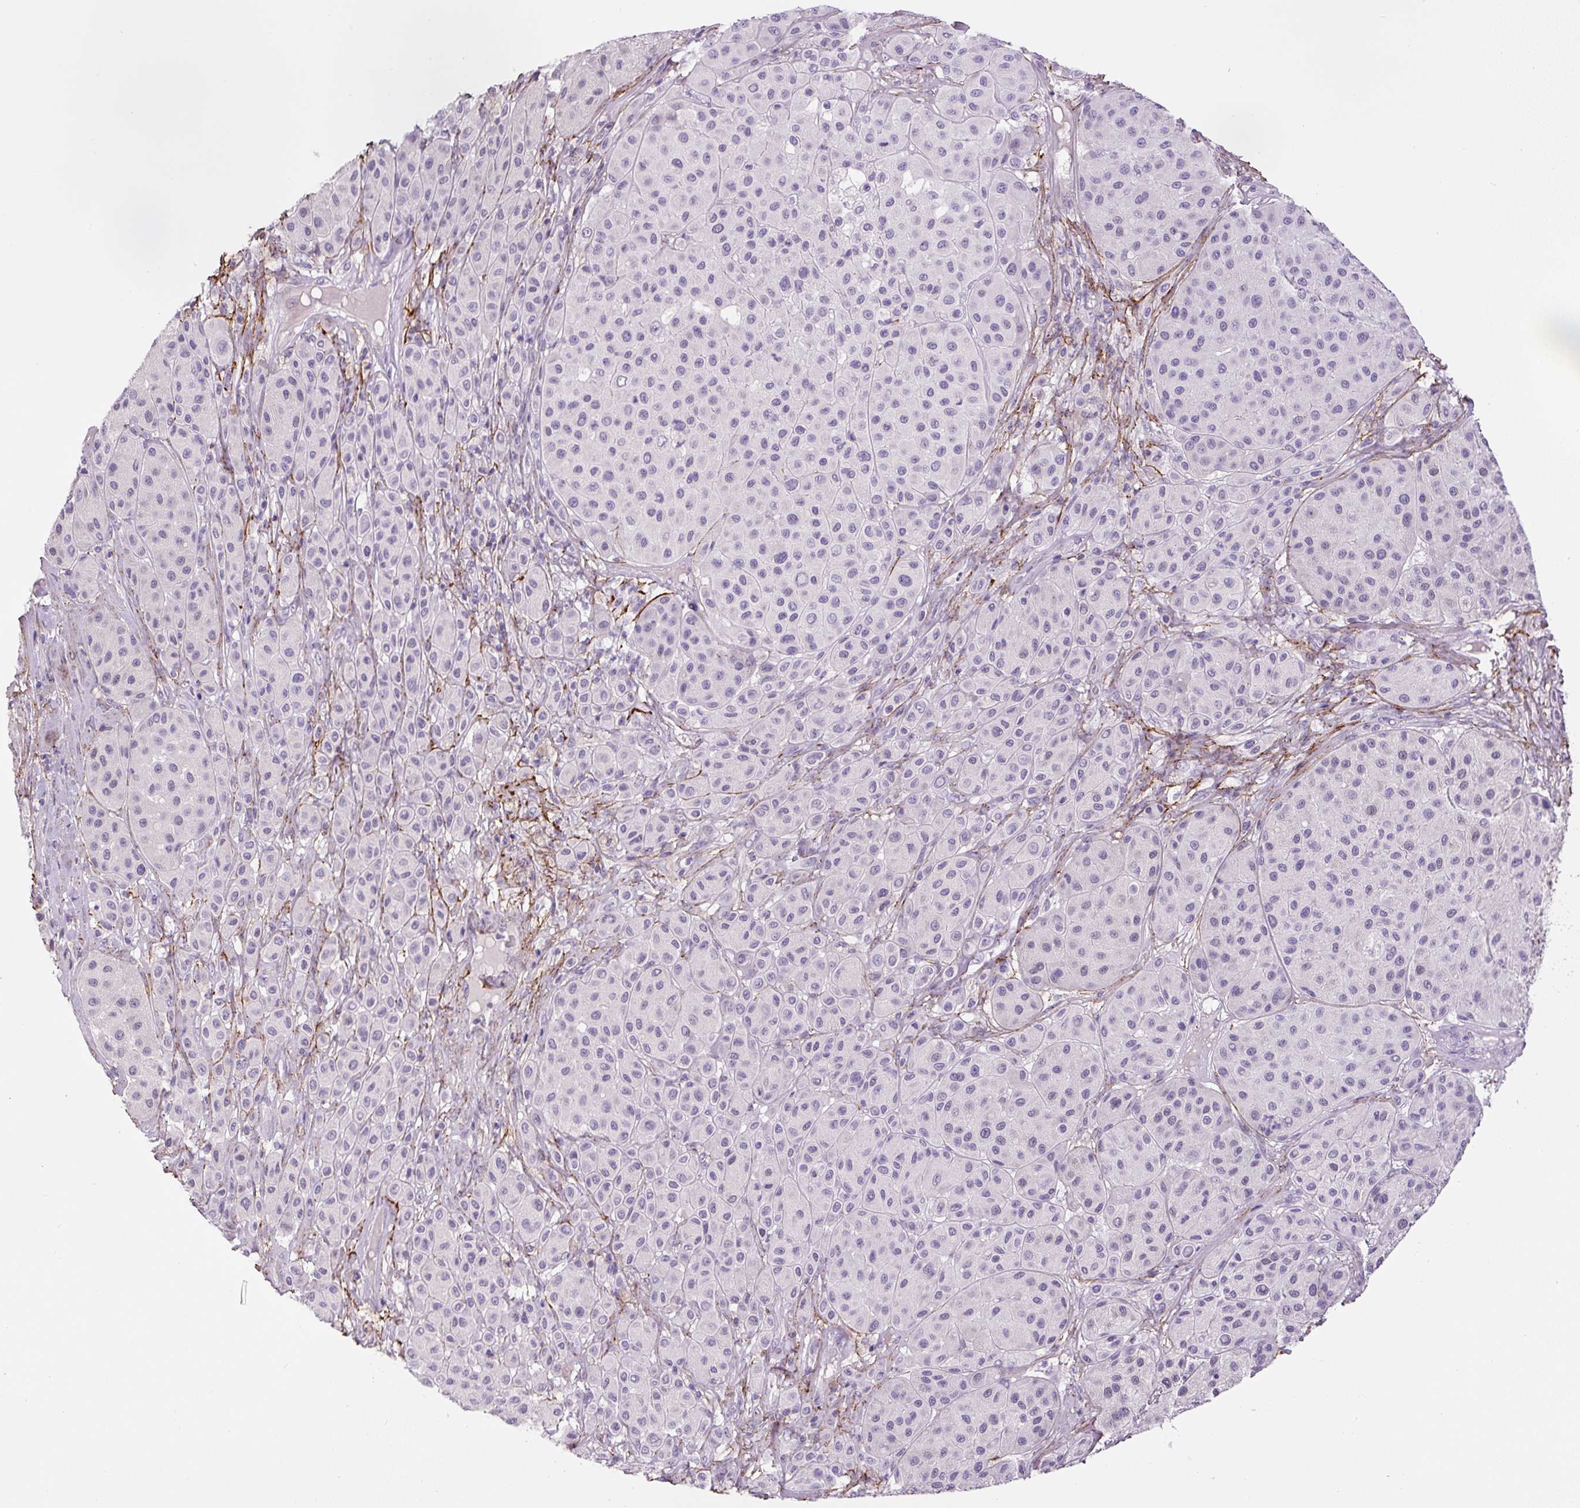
{"staining": {"intensity": "negative", "quantity": "none", "location": "none"}, "tissue": "melanoma", "cell_type": "Tumor cells", "image_type": "cancer", "snomed": [{"axis": "morphology", "description": "Malignant melanoma, Metastatic site"}, {"axis": "topography", "description": "Smooth muscle"}], "caption": "Tumor cells show no significant protein expression in malignant melanoma (metastatic site).", "gene": "FBN1", "patient": {"sex": "male", "age": 41}}